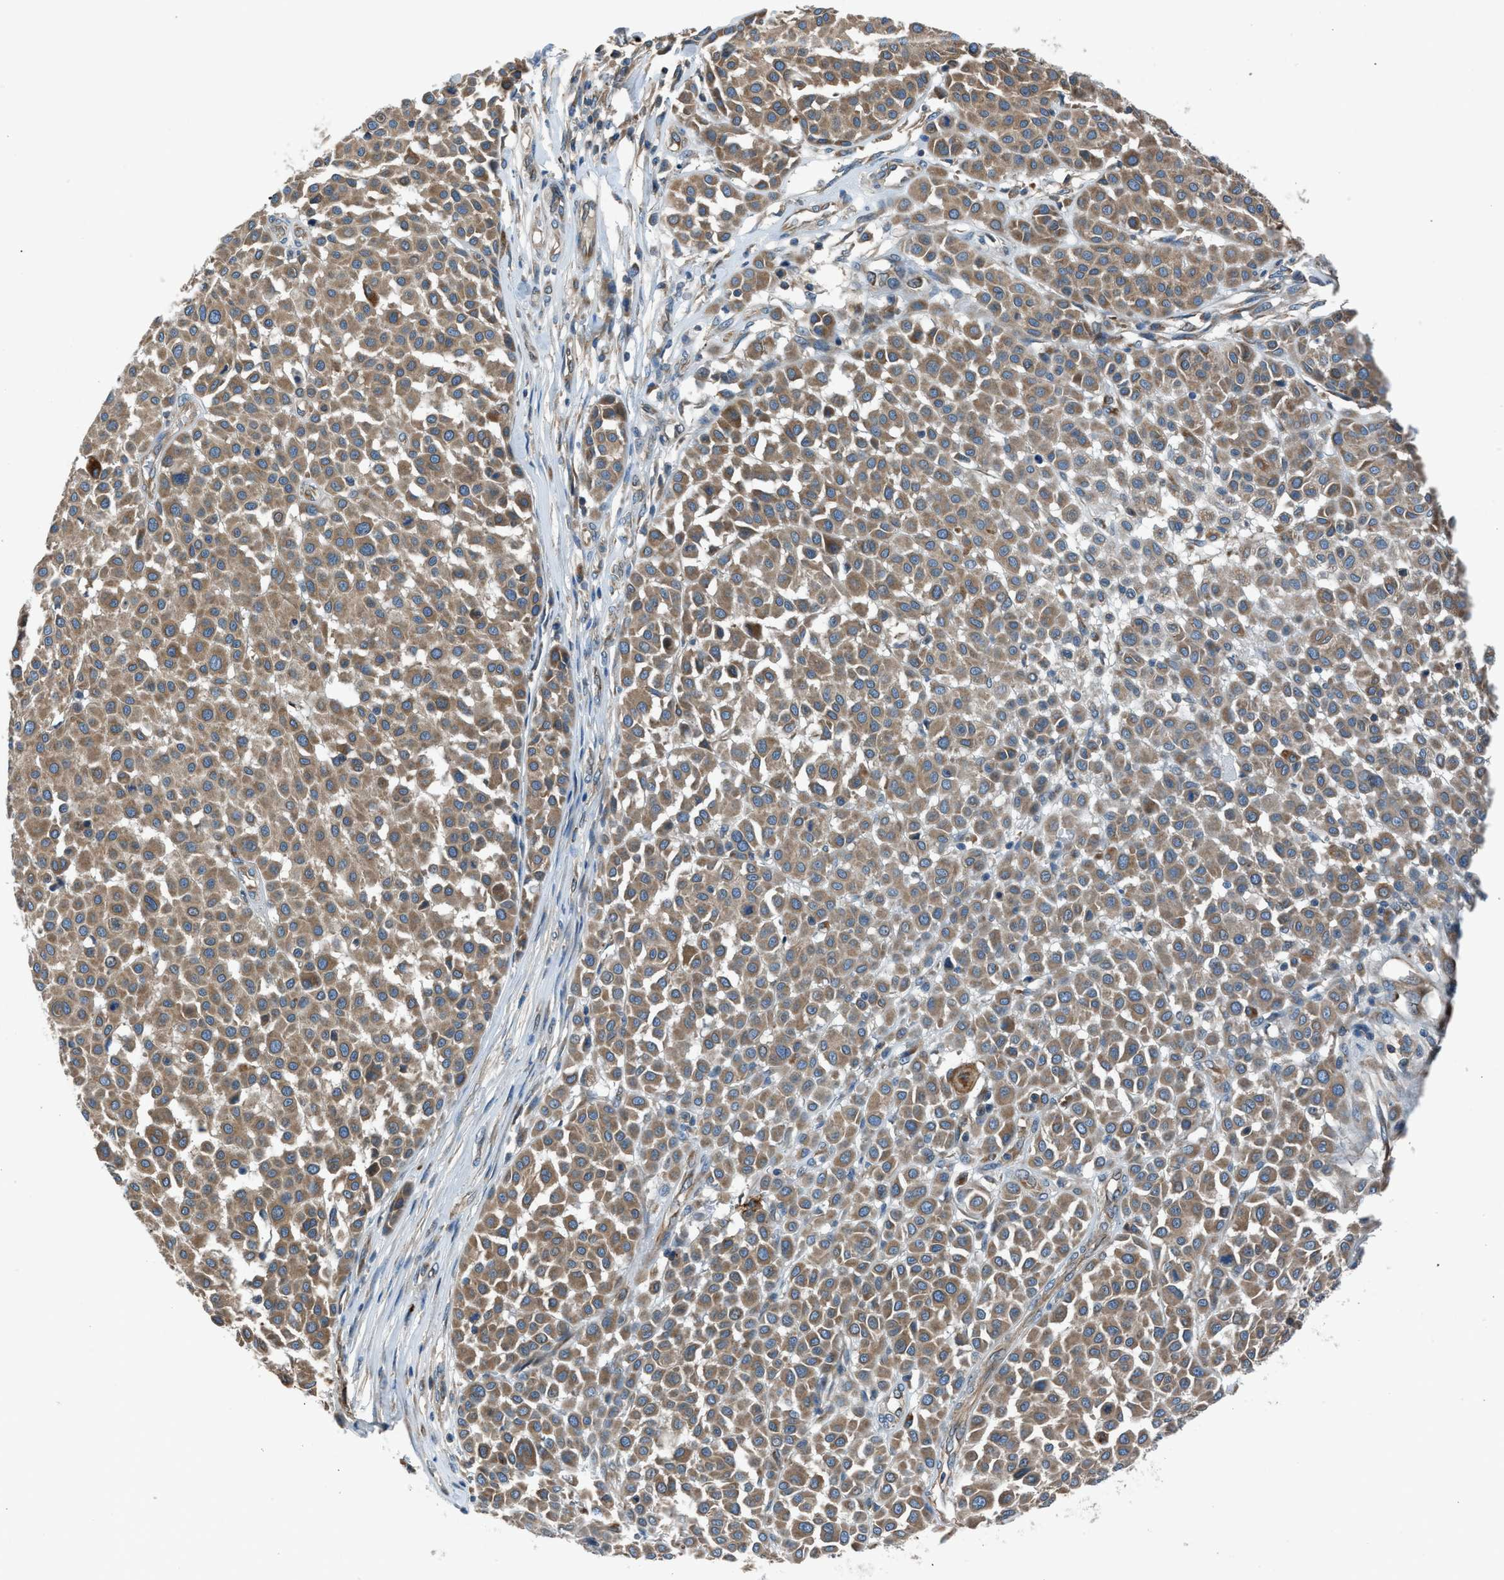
{"staining": {"intensity": "moderate", "quantity": ">75%", "location": "cytoplasmic/membranous"}, "tissue": "melanoma", "cell_type": "Tumor cells", "image_type": "cancer", "snomed": [{"axis": "morphology", "description": "Malignant melanoma, Metastatic site"}, {"axis": "topography", "description": "Soft tissue"}], "caption": "Immunohistochemical staining of human malignant melanoma (metastatic site) shows medium levels of moderate cytoplasmic/membranous expression in about >75% of tumor cells. (DAB IHC, brown staining for protein, blue staining for nuclei).", "gene": "LMBR1", "patient": {"sex": "male", "age": 41}}